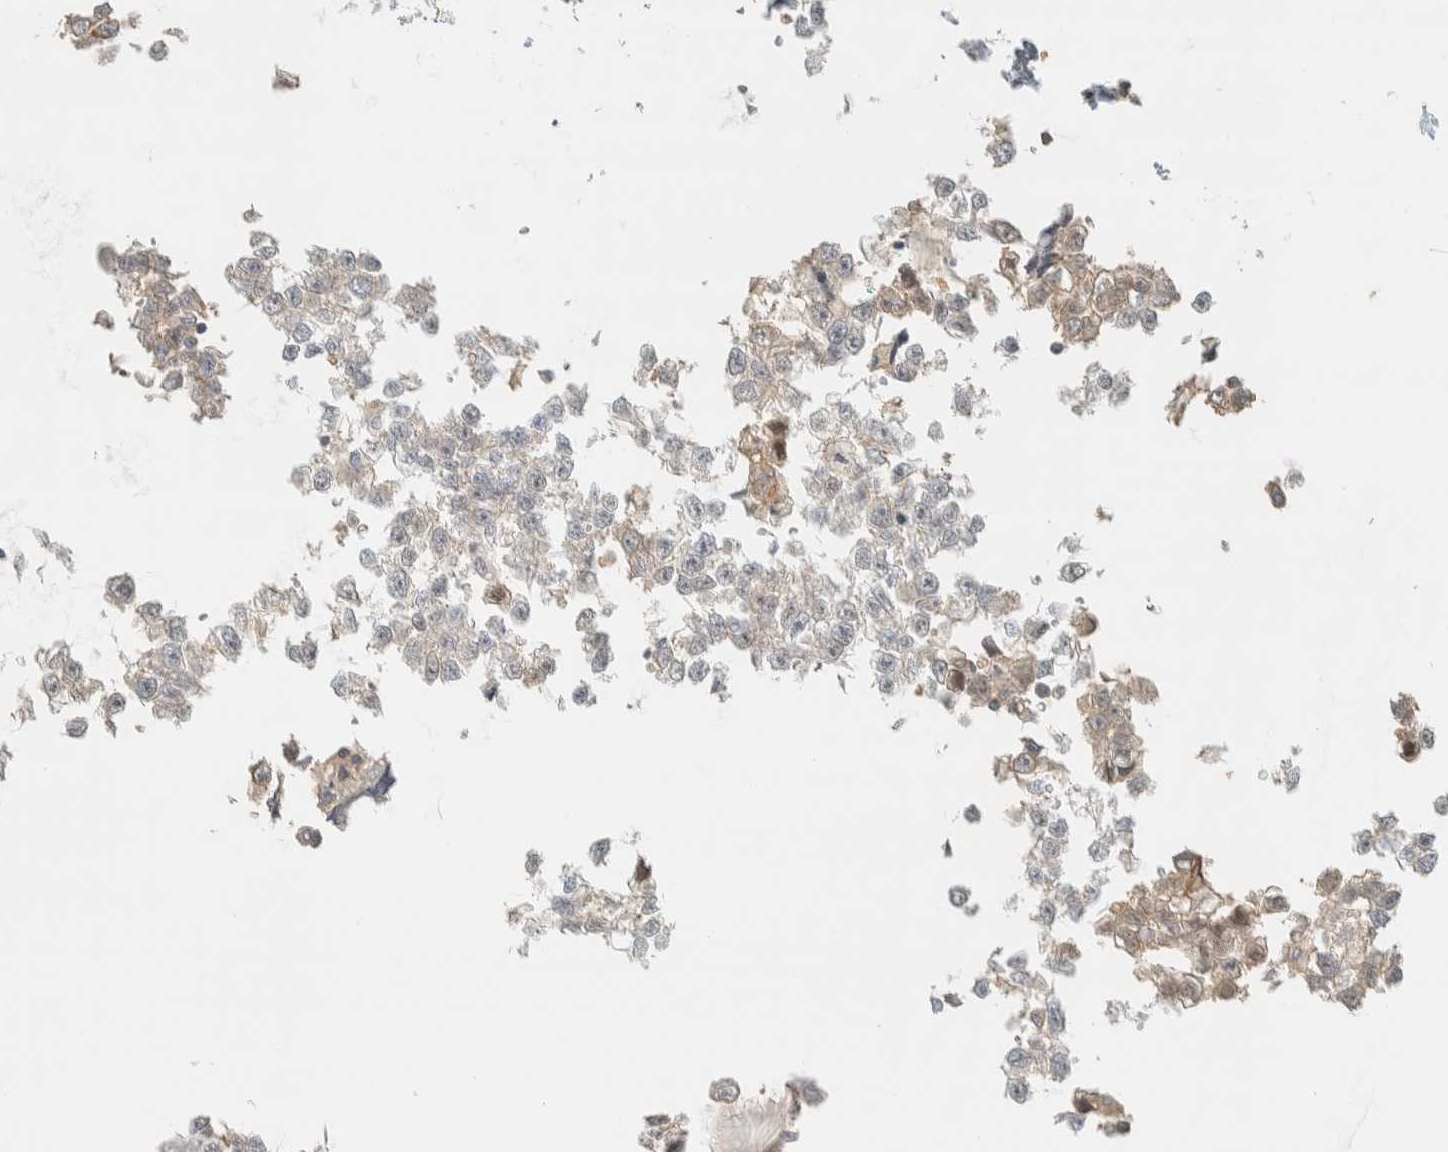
{"staining": {"intensity": "negative", "quantity": "none", "location": "none"}, "tissue": "testis cancer", "cell_type": "Tumor cells", "image_type": "cancer", "snomed": [{"axis": "morphology", "description": "Seminoma, NOS"}, {"axis": "morphology", "description": "Carcinoma, Embryonal, NOS"}, {"axis": "topography", "description": "Testis"}], "caption": "This is an immunohistochemistry (IHC) histopathology image of seminoma (testis). There is no staining in tumor cells.", "gene": "RAB11FIP1", "patient": {"sex": "male", "age": 51}}